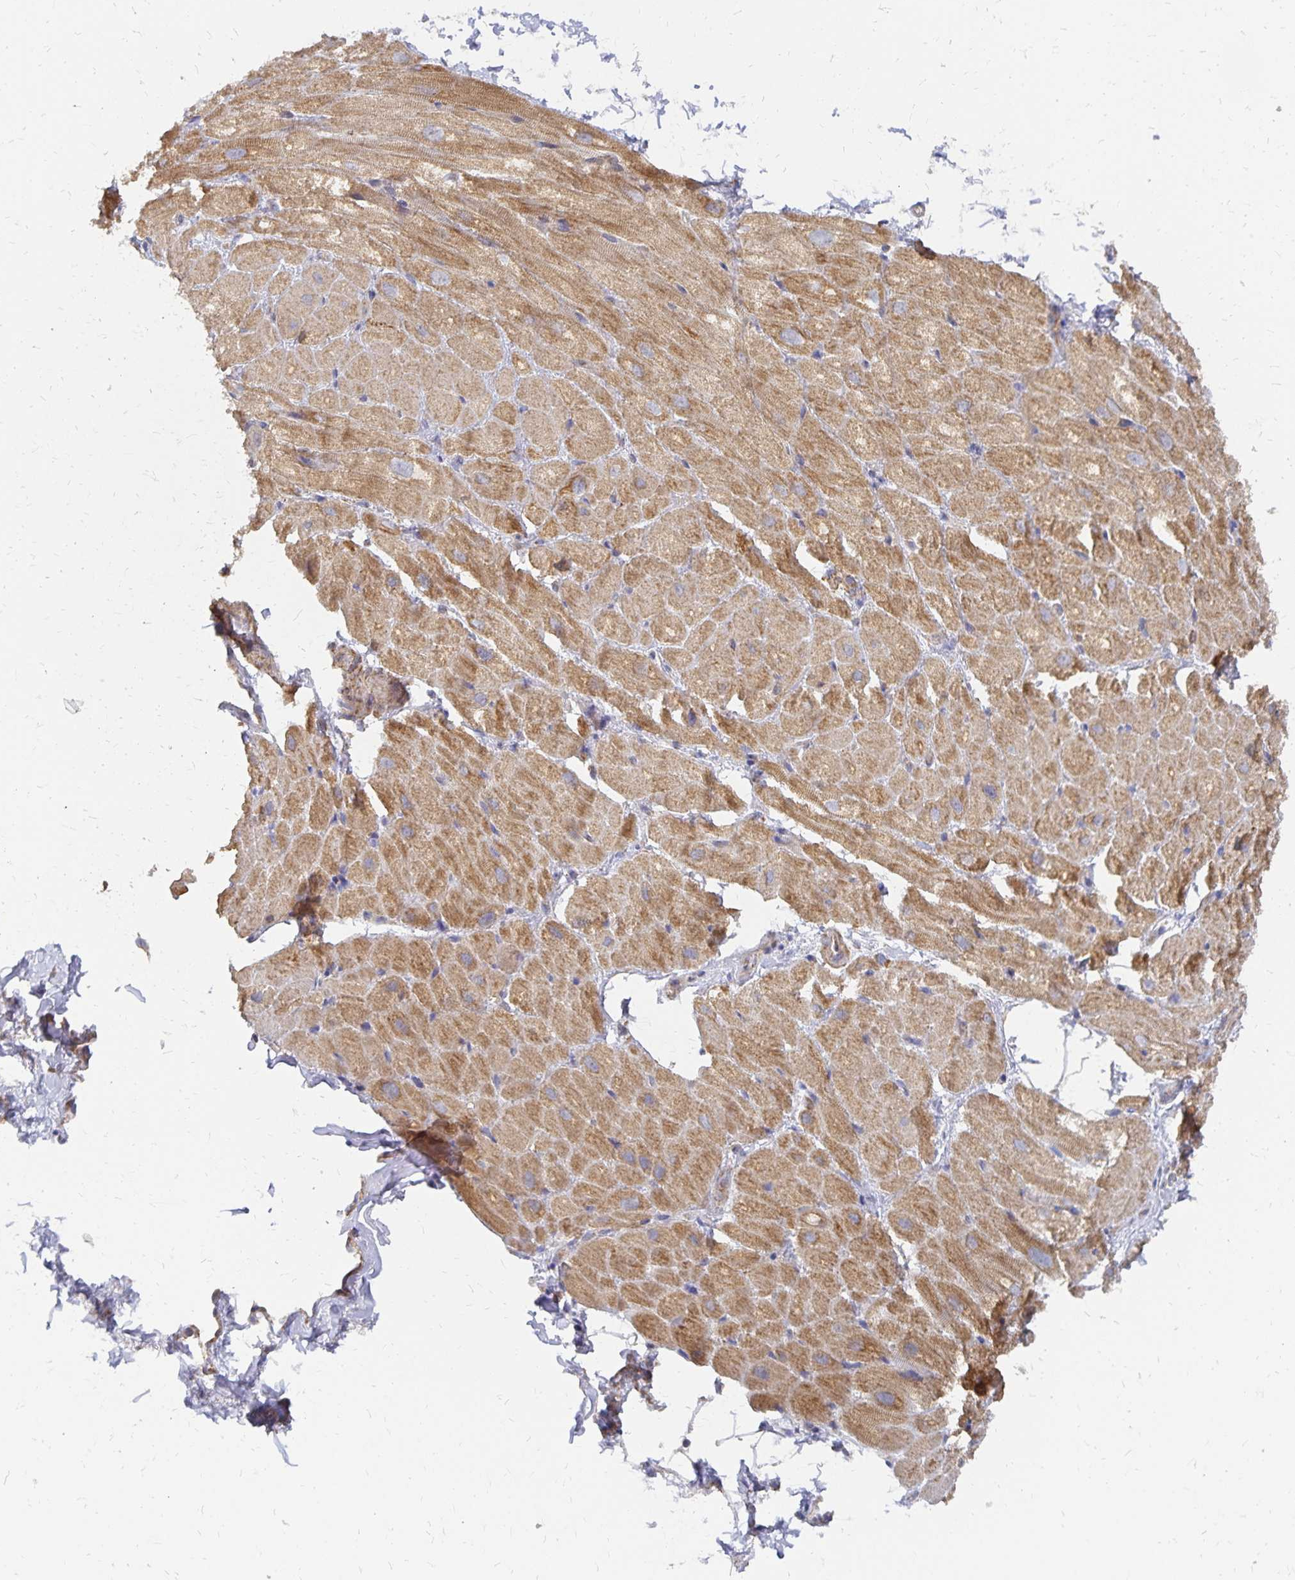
{"staining": {"intensity": "strong", "quantity": ">75%", "location": "cytoplasmic/membranous"}, "tissue": "heart muscle", "cell_type": "Cardiomyocytes", "image_type": "normal", "snomed": [{"axis": "morphology", "description": "Normal tissue, NOS"}, {"axis": "topography", "description": "Heart"}], "caption": "Protein positivity by immunohistochemistry demonstrates strong cytoplasmic/membranous expression in about >75% of cardiomyocytes in unremarkable heart muscle. (brown staining indicates protein expression, while blue staining denotes nuclei).", "gene": "STOML2", "patient": {"sex": "male", "age": 62}}